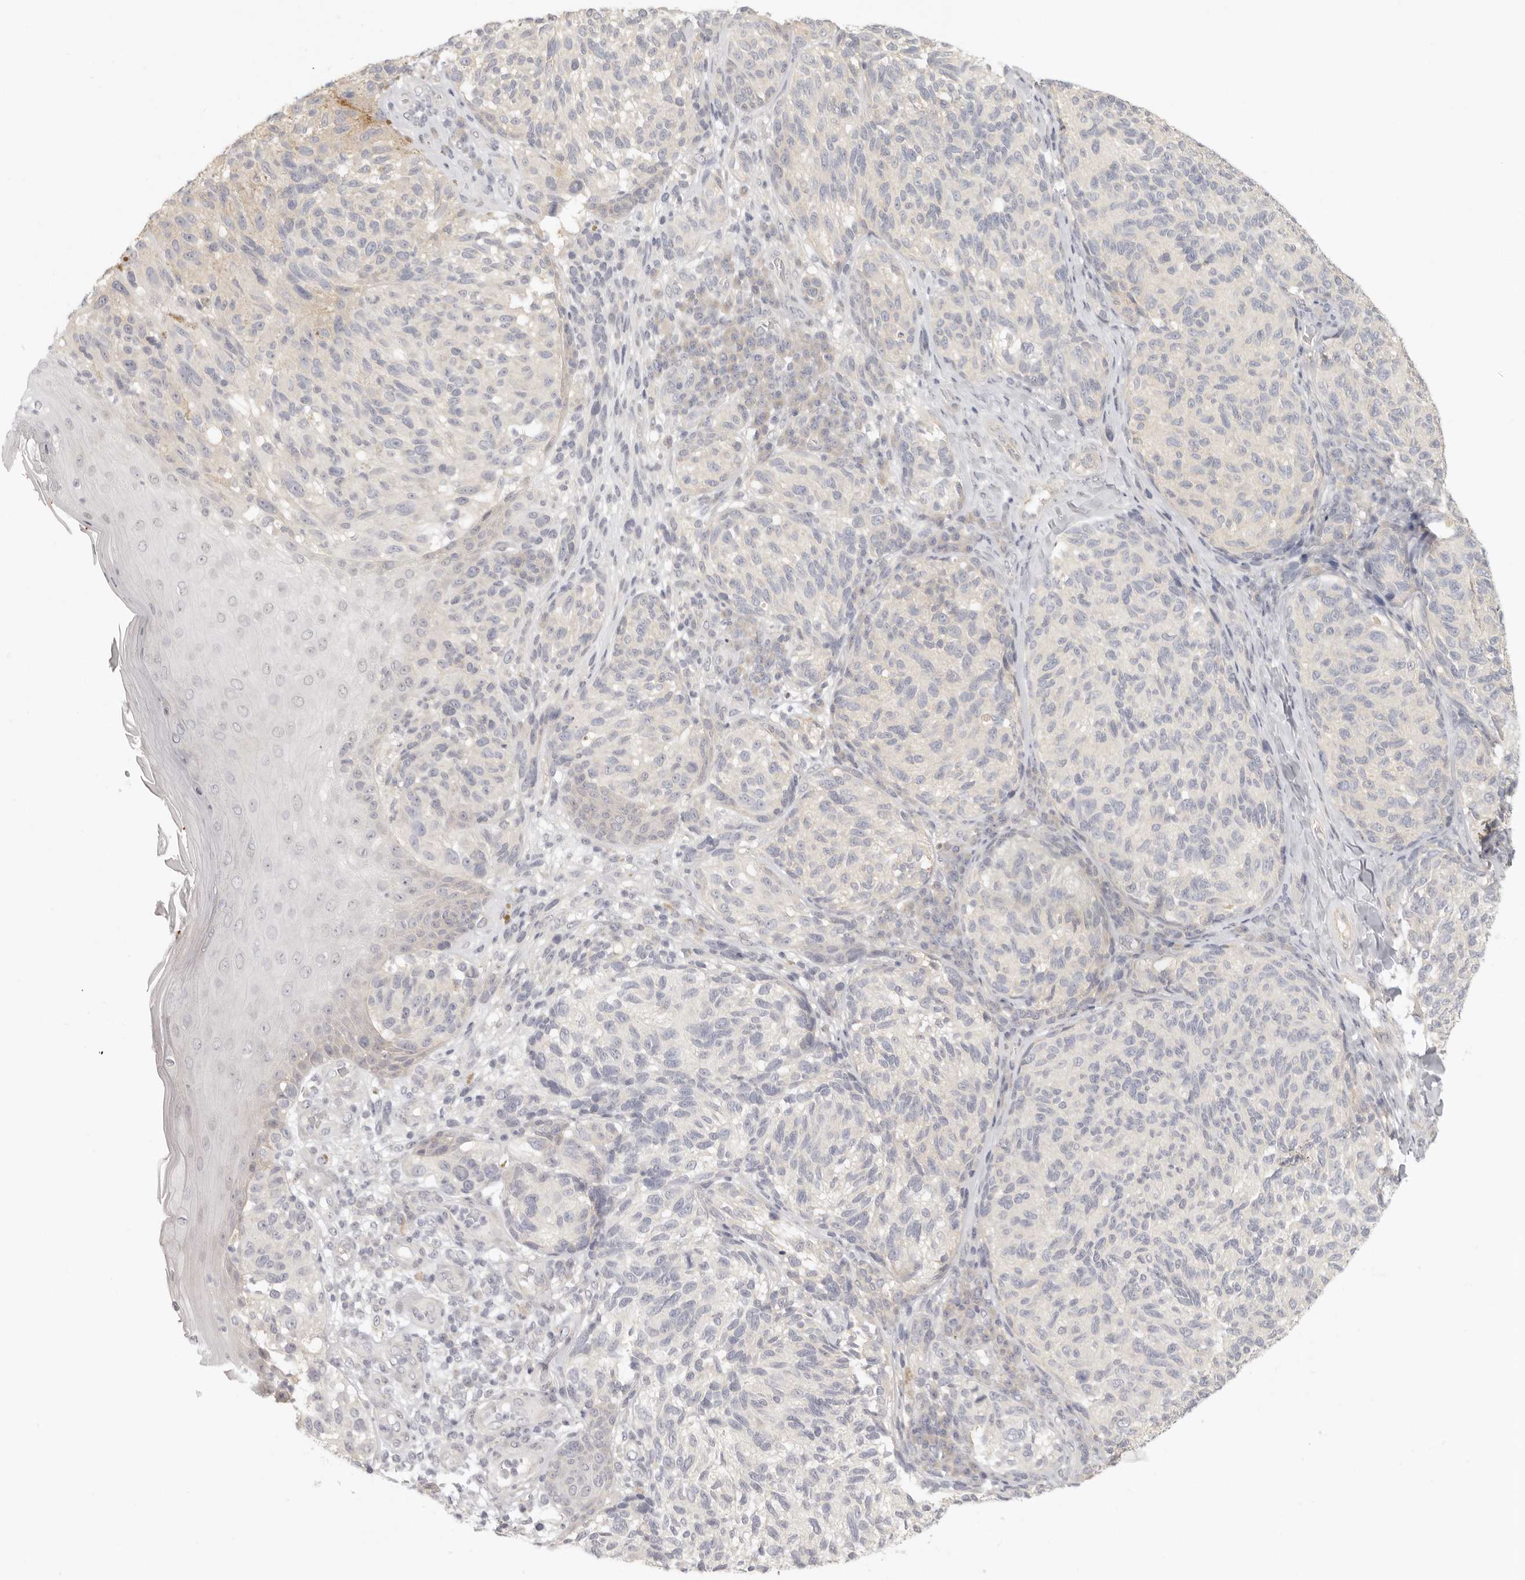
{"staining": {"intensity": "negative", "quantity": "none", "location": "none"}, "tissue": "melanoma", "cell_type": "Tumor cells", "image_type": "cancer", "snomed": [{"axis": "morphology", "description": "Malignant melanoma, NOS"}, {"axis": "topography", "description": "Skin"}], "caption": "High magnification brightfield microscopy of melanoma stained with DAB (brown) and counterstained with hematoxylin (blue): tumor cells show no significant positivity.", "gene": "AHDC1", "patient": {"sex": "female", "age": 73}}